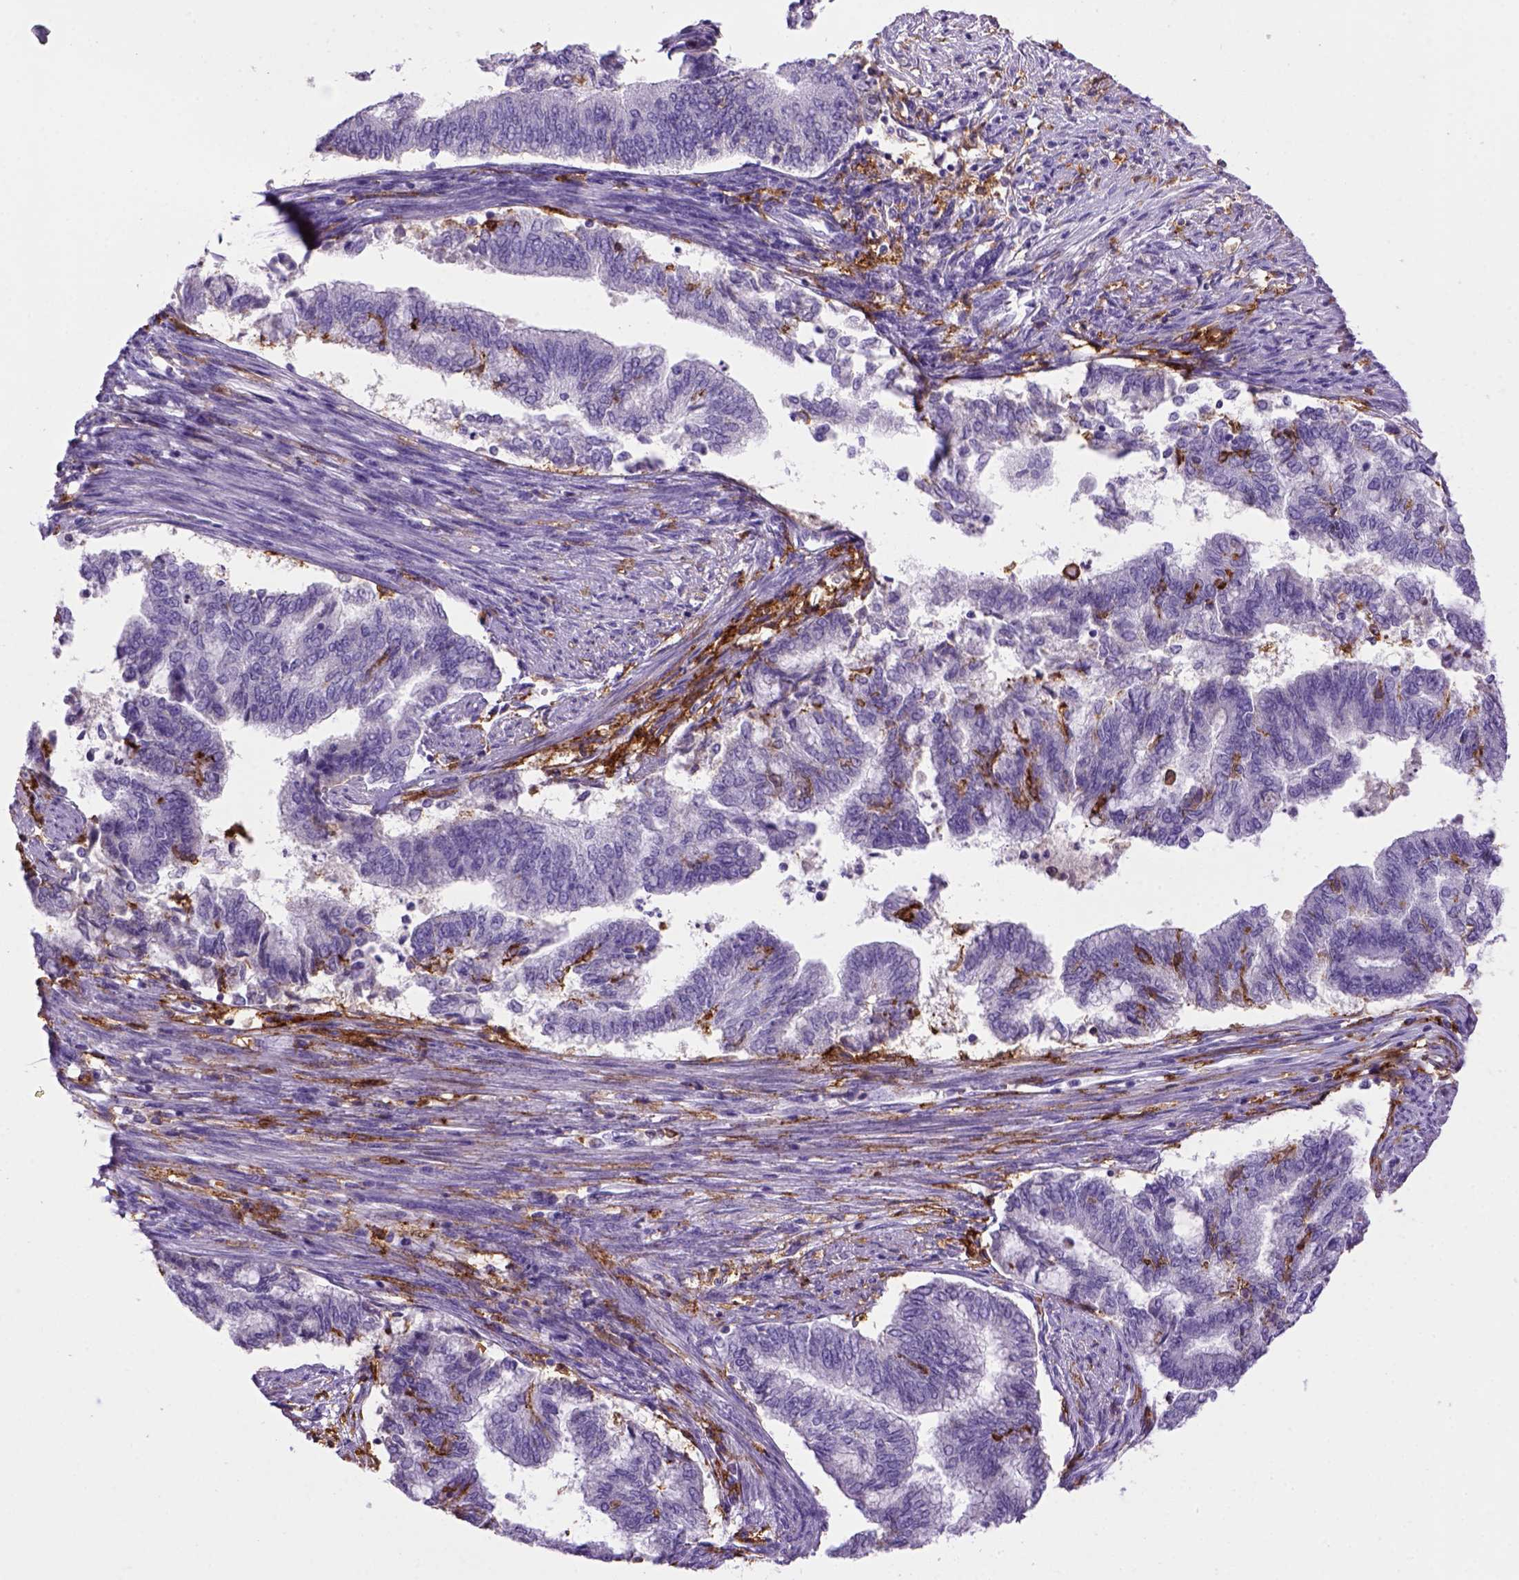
{"staining": {"intensity": "negative", "quantity": "none", "location": "none"}, "tissue": "endometrial cancer", "cell_type": "Tumor cells", "image_type": "cancer", "snomed": [{"axis": "morphology", "description": "Adenocarcinoma, NOS"}, {"axis": "topography", "description": "Endometrium"}], "caption": "A photomicrograph of human endometrial cancer is negative for staining in tumor cells.", "gene": "CD14", "patient": {"sex": "female", "age": 65}}